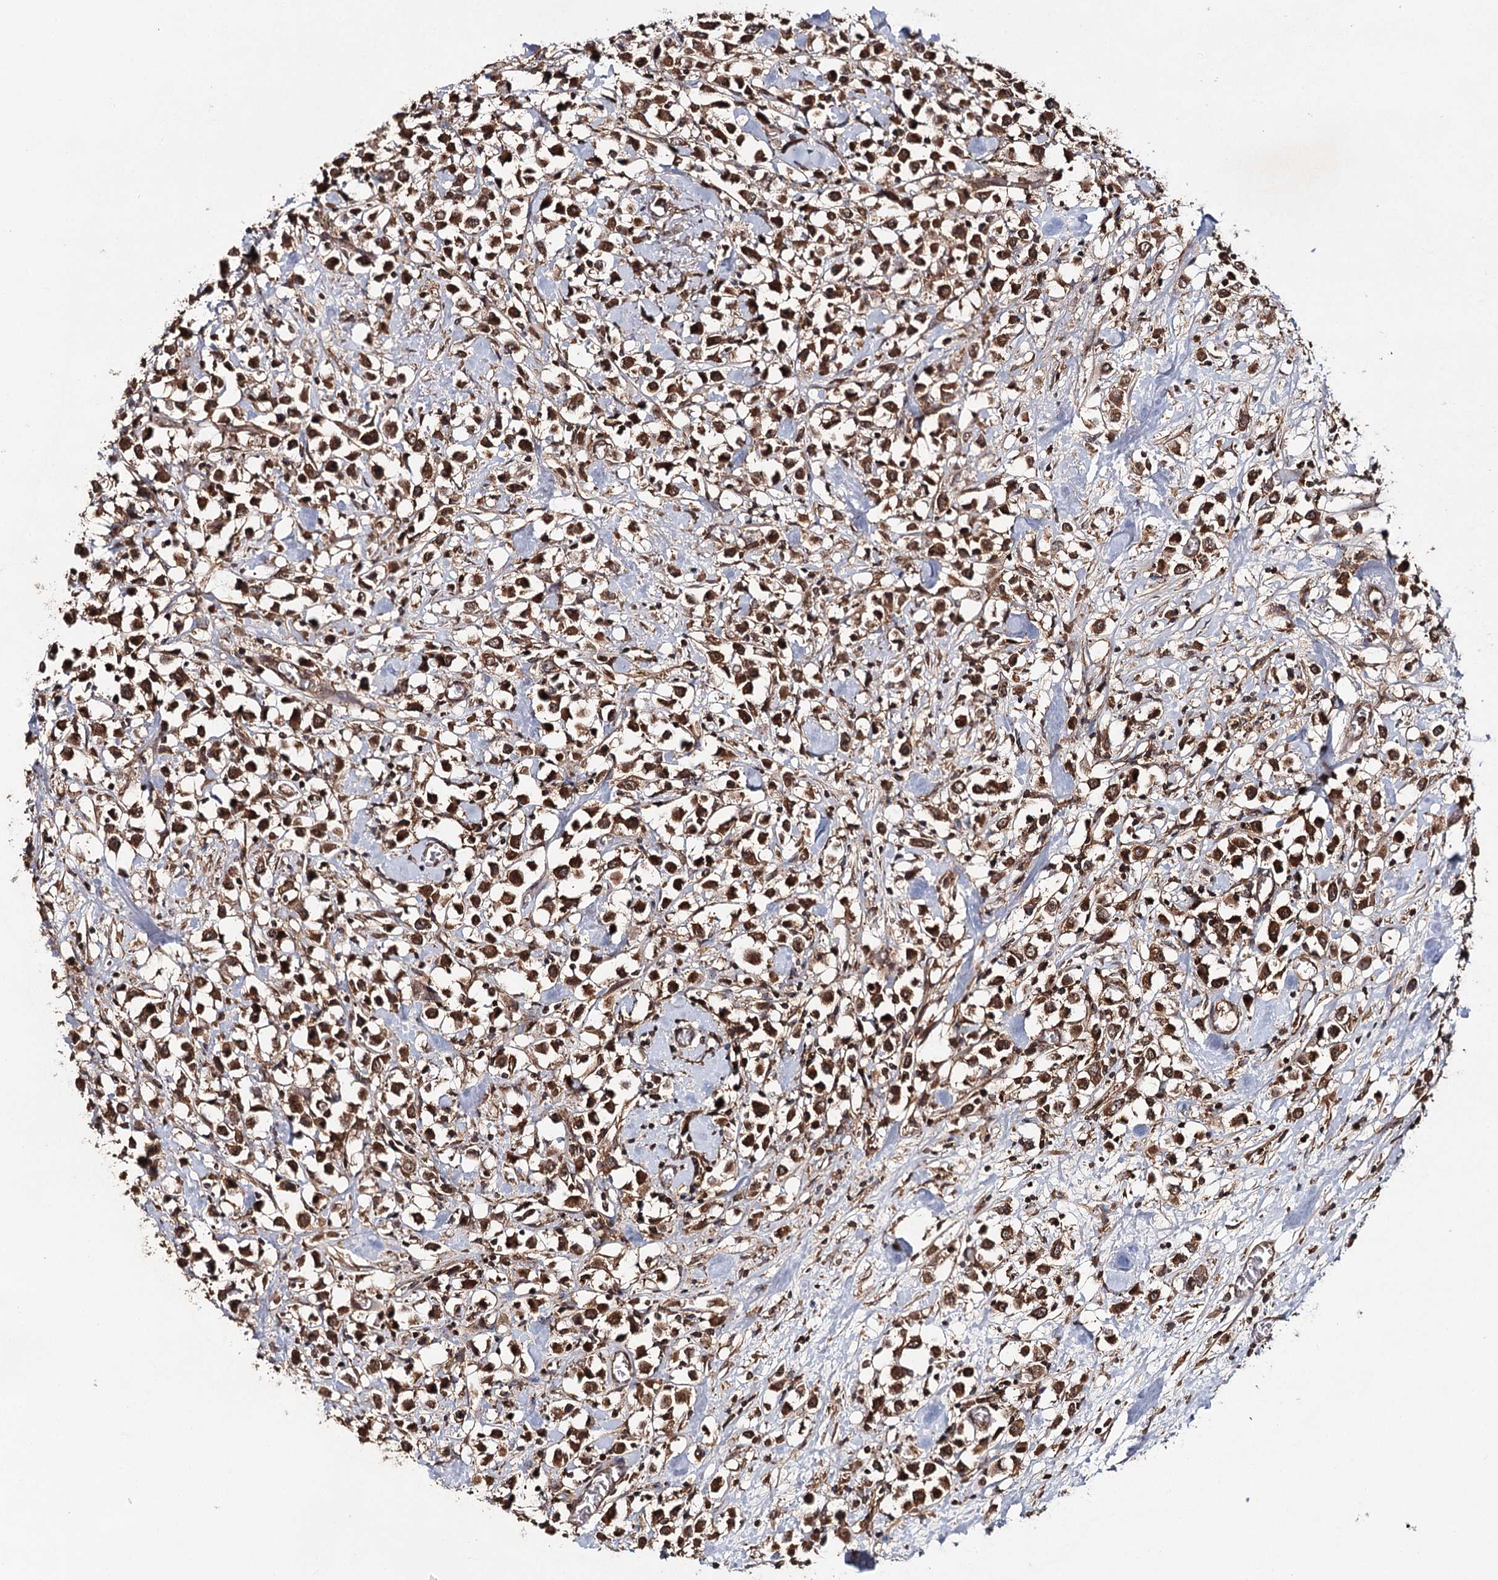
{"staining": {"intensity": "strong", "quantity": ">75%", "location": "cytoplasmic/membranous"}, "tissue": "breast cancer", "cell_type": "Tumor cells", "image_type": "cancer", "snomed": [{"axis": "morphology", "description": "Duct carcinoma"}, {"axis": "topography", "description": "Breast"}], "caption": "Invasive ductal carcinoma (breast) stained with a protein marker exhibits strong staining in tumor cells.", "gene": "BCR", "patient": {"sex": "female", "age": 61}}